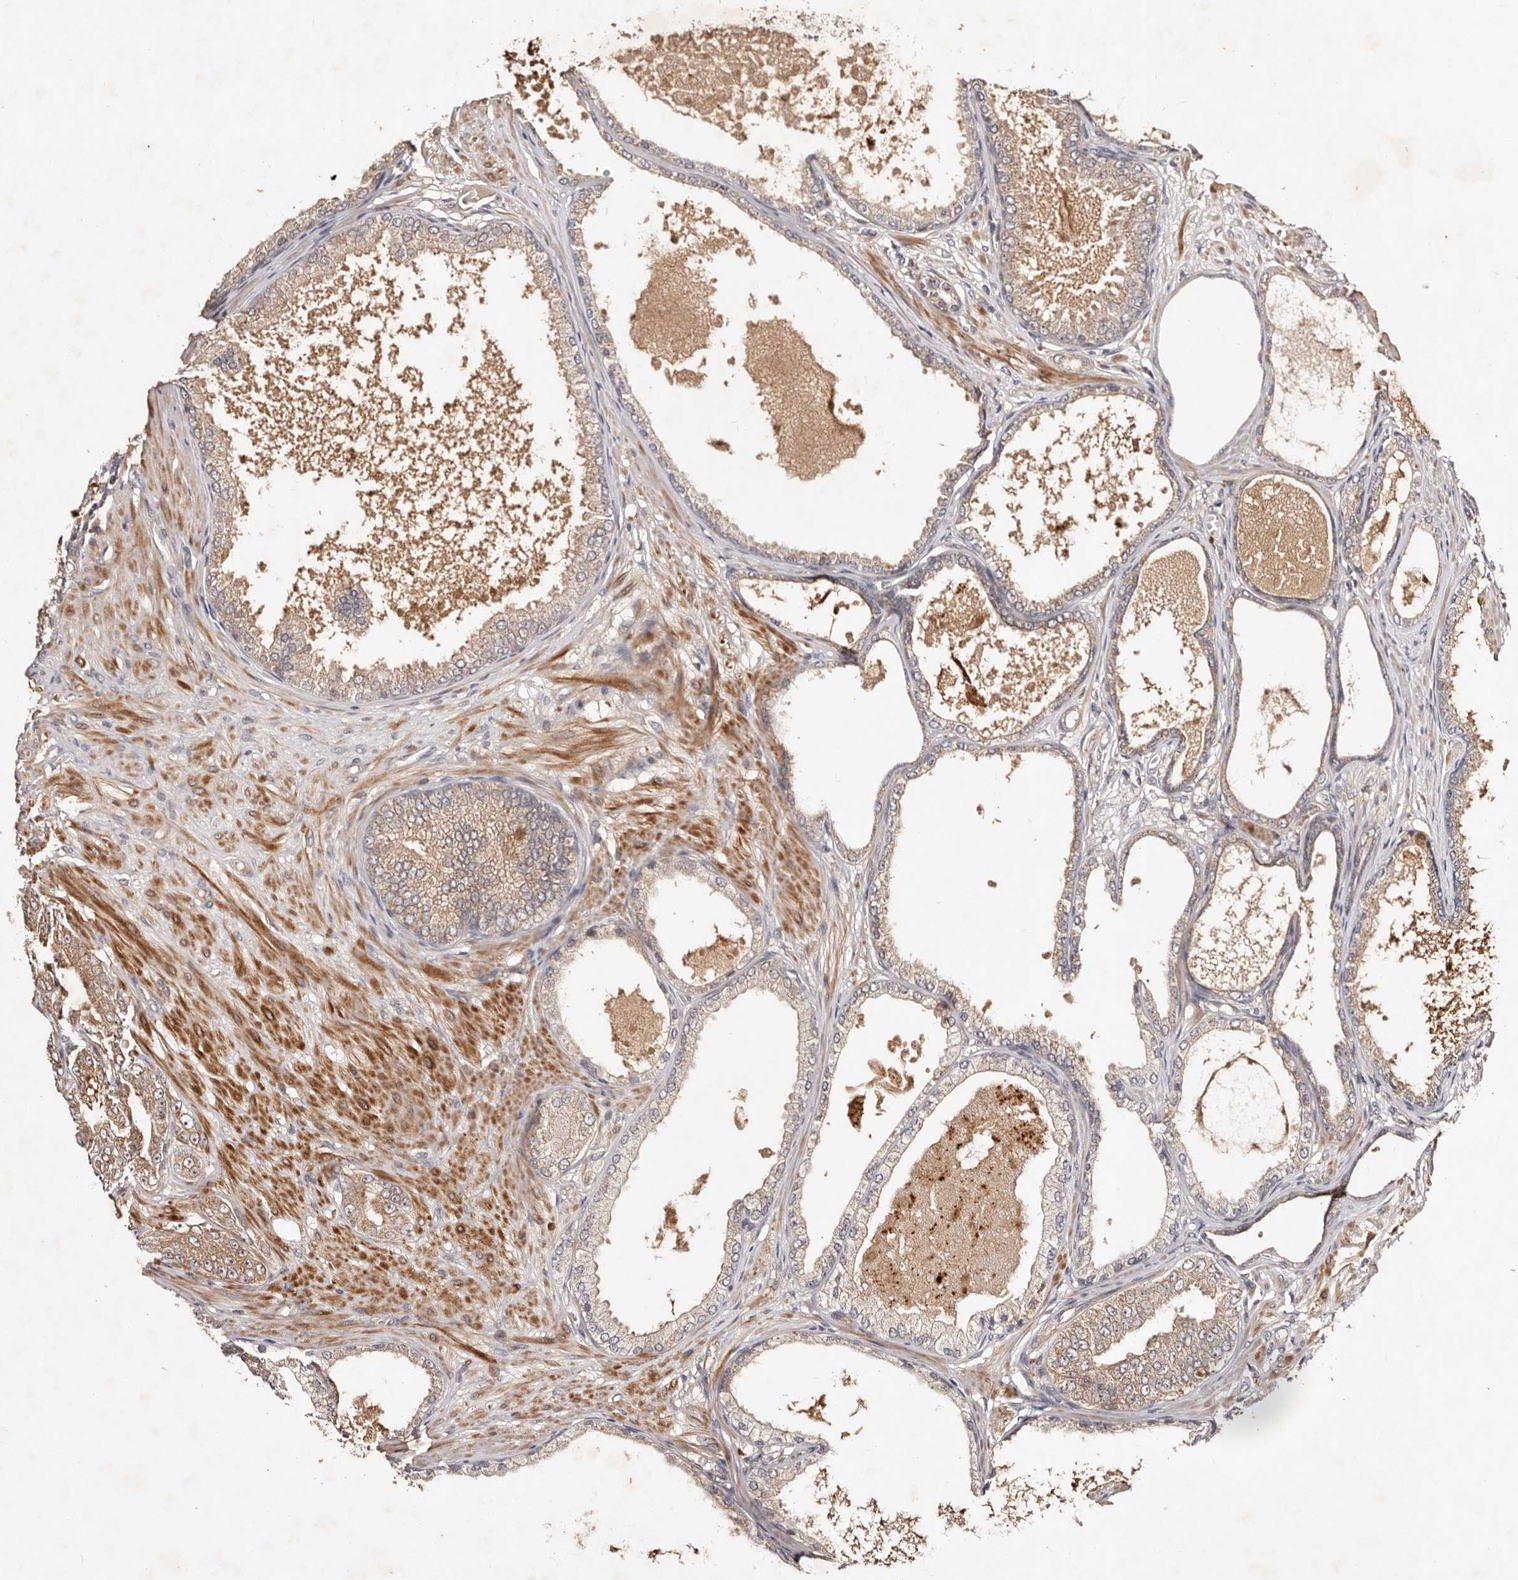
{"staining": {"intensity": "weak", "quantity": "<25%", "location": "cytoplasmic/membranous"}, "tissue": "prostate cancer", "cell_type": "Tumor cells", "image_type": "cancer", "snomed": [{"axis": "morphology", "description": "Adenocarcinoma, Low grade"}, {"axis": "topography", "description": "Prostate"}], "caption": "The image shows no significant expression in tumor cells of prostate cancer (adenocarcinoma (low-grade)). (DAB (3,3'-diaminobenzidine) IHC with hematoxylin counter stain).", "gene": "PKIB", "patient": {"sex": "male", "age": 63}}